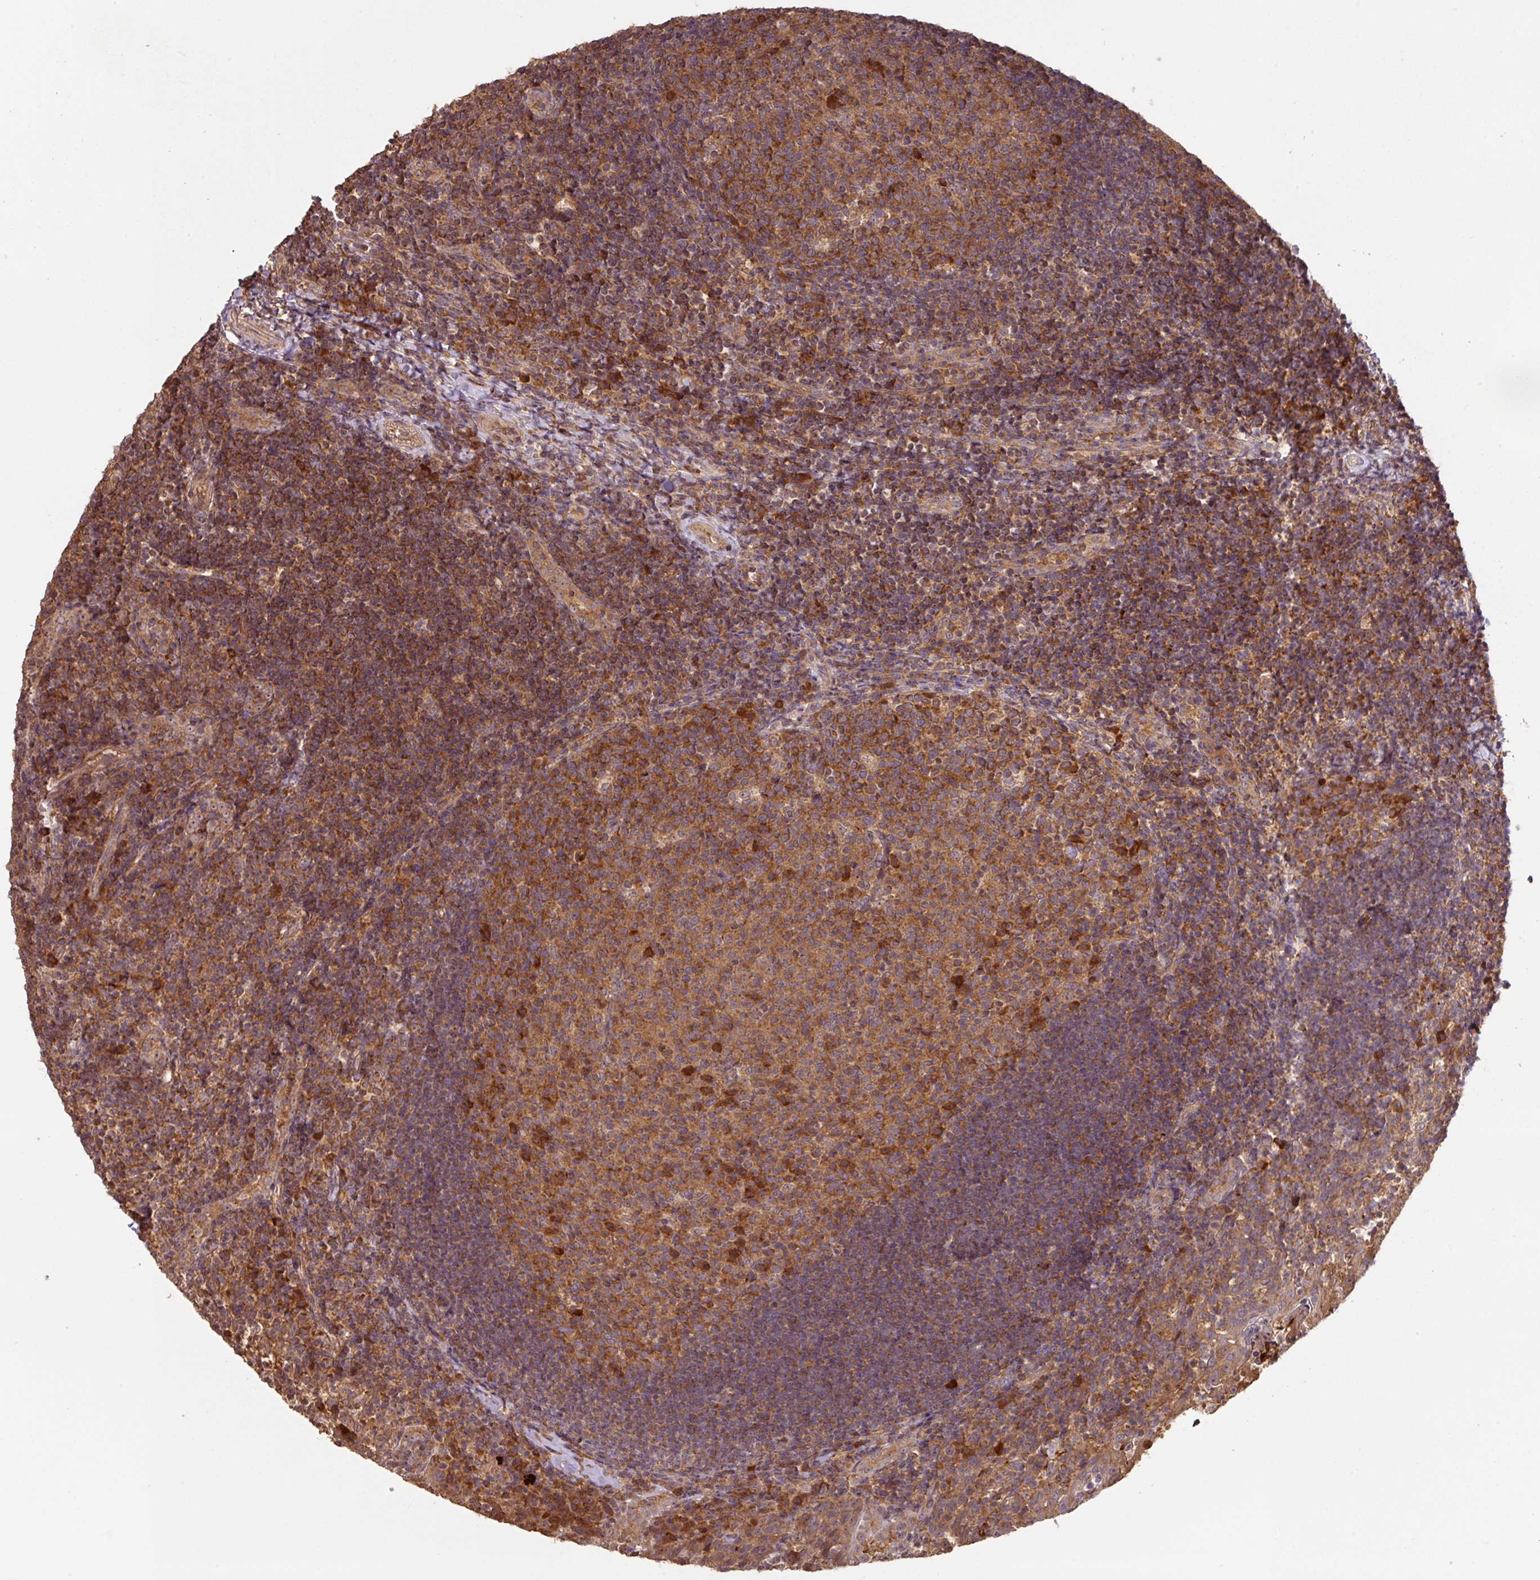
{"staining": {"intensity": "moderate", "quantity": ">75%", "location": "cytoplasmic/membranous"}, "tissue": "tonsil", "cell_type": "Germinal center cells", "image_type": "normal", "snomed": [{"axis": "morphology", "description": "Normal tissue, NOS"}, {"axis": "topography", "description": "Tonsil"}], "caption": "Immunohistochemical staining of unremarkable tonsil exhibits medium levels of moderate cytoplasmic/membranous staining in approximately >75% of germinal center cells. (brown staining indicates protein expression, while blue staining denotes nuclei).", "gene": "MRRF", "patient": {"sex": "female", "age": 10}}